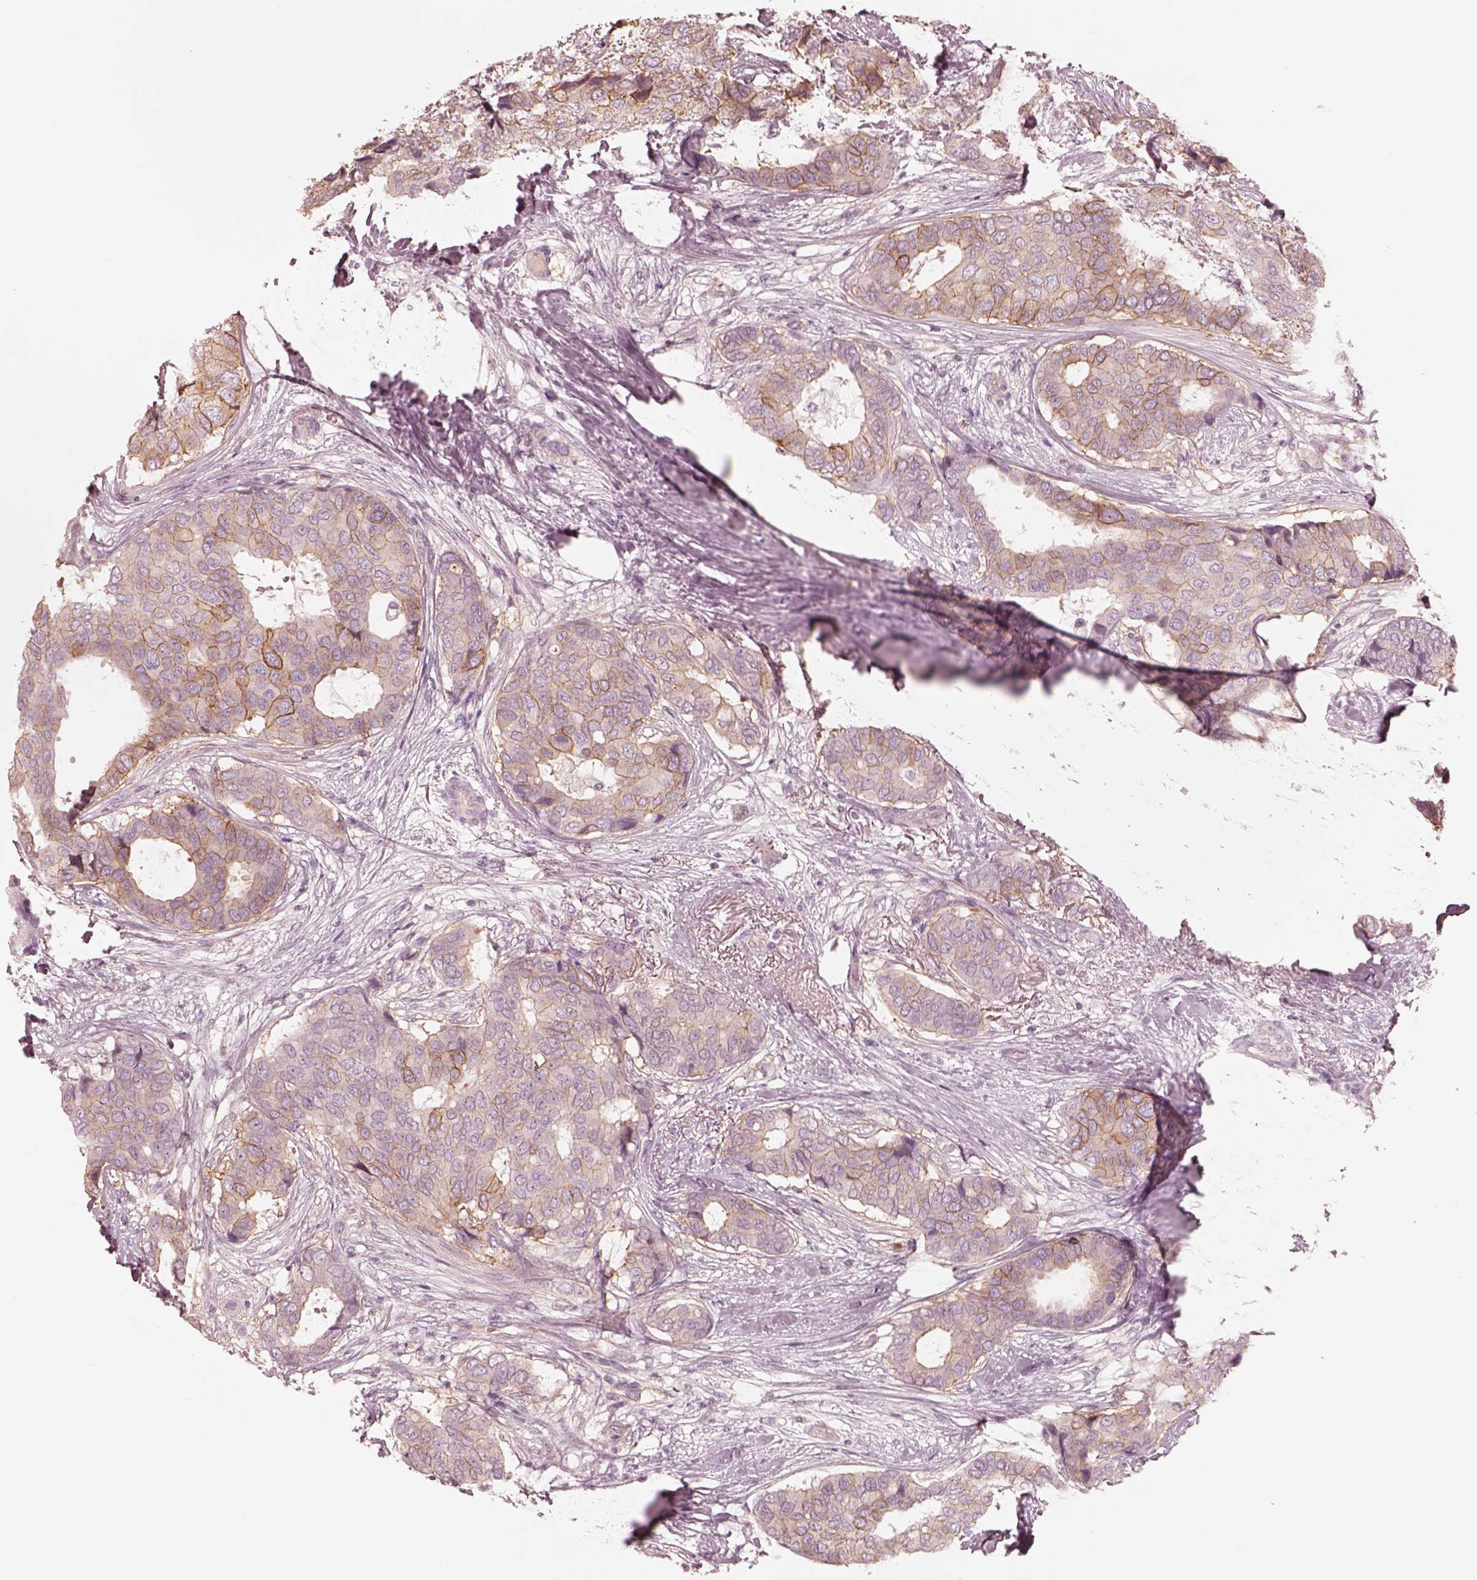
{"staining": {"intensity": "moderate", "quantity": "25%-75%", "location": "cytoplasmic/membranous"}, "tissue": "breast cancer", "cell_type": "Tumor cells", "image_type": "cancer", "snomed": [{"axis": "morphology", "description": "Duct carcinoma"}, {"axis": "topography", "description": "Breast"}], "caption": "This micrograph reveals immunohistochemistry (IHC) staining of human invasive ductal carcinoma (breast), with medium moderate cytoplasmic/membranous staining in about 25%-75% of tumor cells.", "gene": "GPRIN1", "patient": {"sex": "female", "age": 75}}